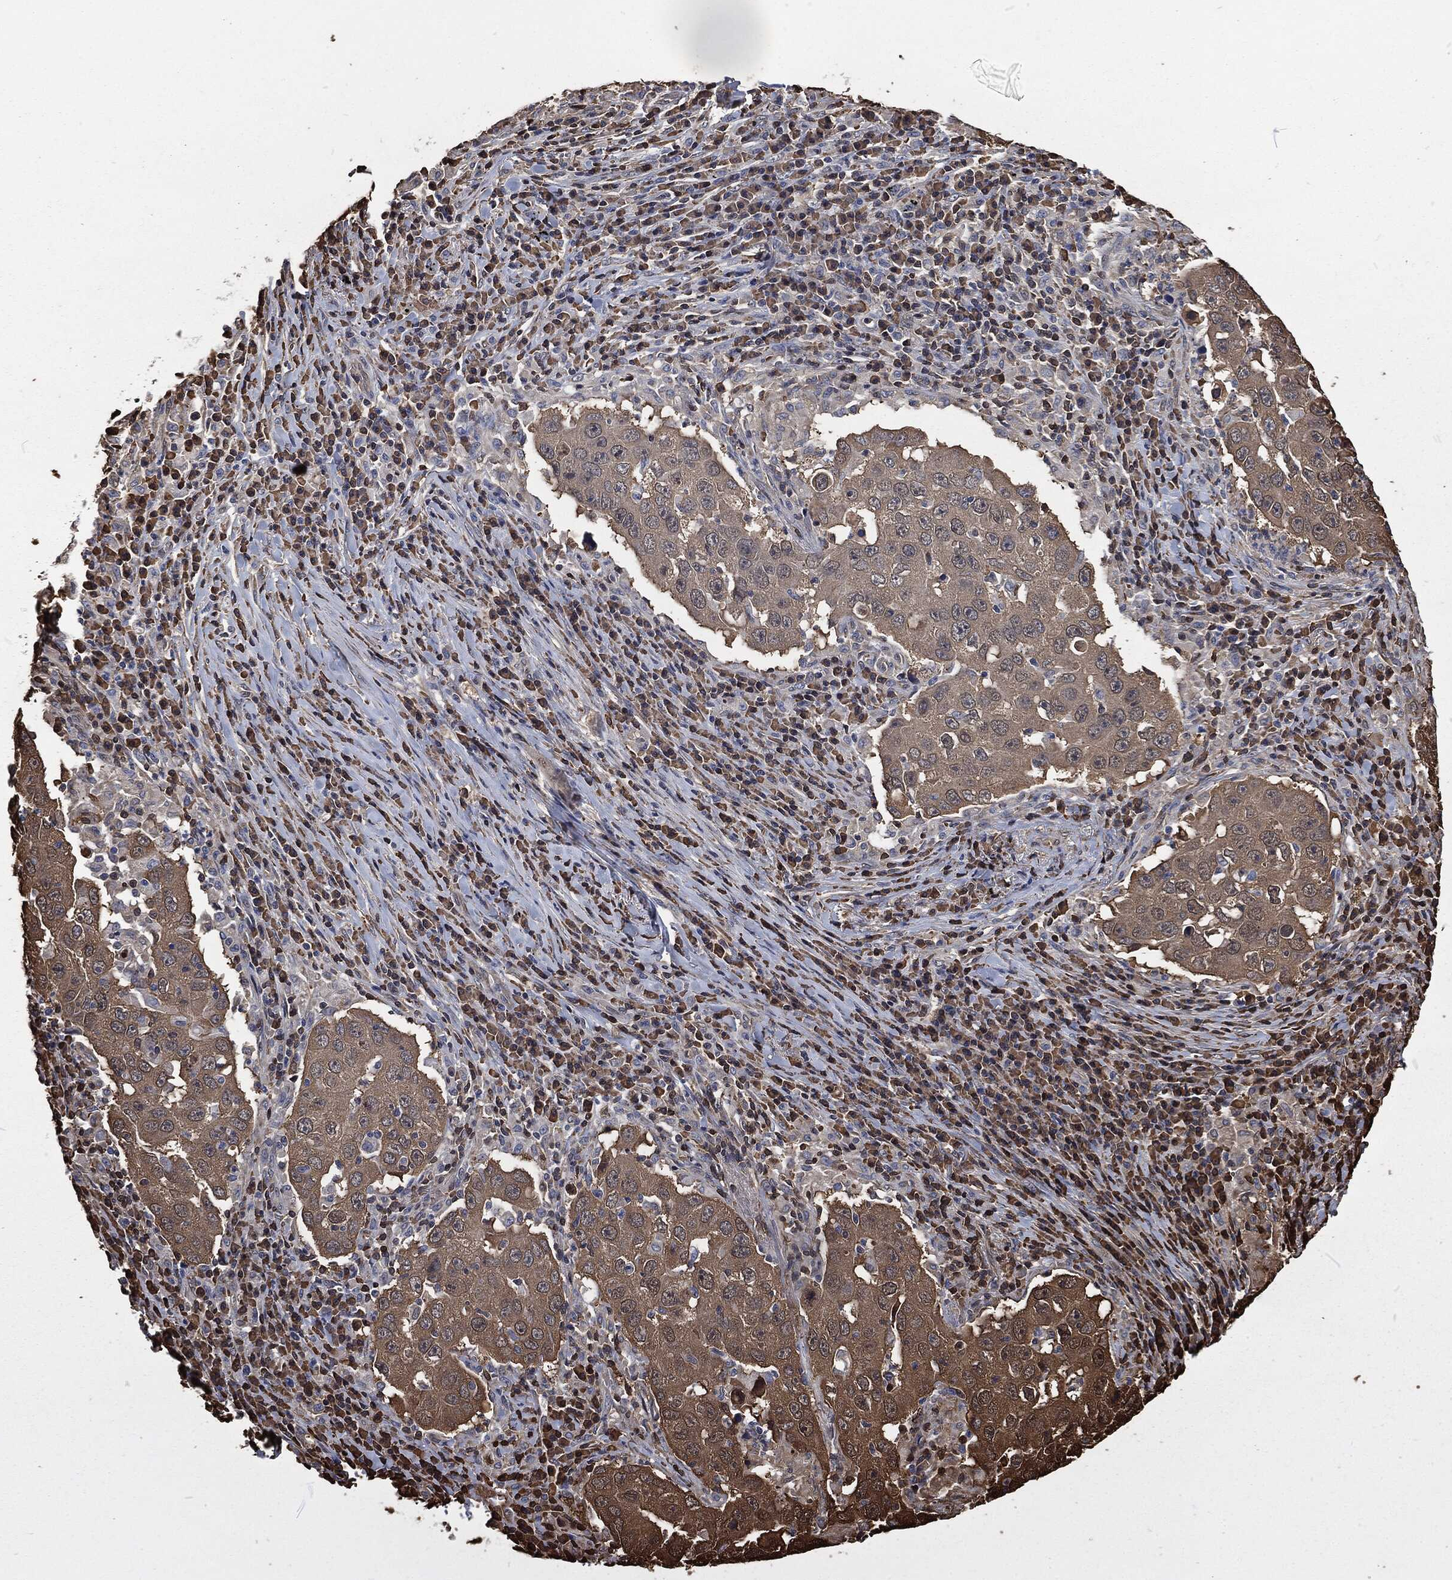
{"staining": {"intensity": "moderate", "quantity": "<25%", "location": "cytoplasmic/membranous"}, "tissue": "lung cancer", "cell_type": "Tumor cells", "image_type": "cancer", "snomed": [{"axis": "morphology", "description": "Adenocarcinoma, NOS"}, {"axis": "topography", "description": "Lung"}], "caption": "A photomicrograph of lung cancer stained for a protein shows moderate cytoplasmic/membranous brown staining in tumor cells.", "gene": "PRDX4", "patient": {"sex": "male", "age": 73}}